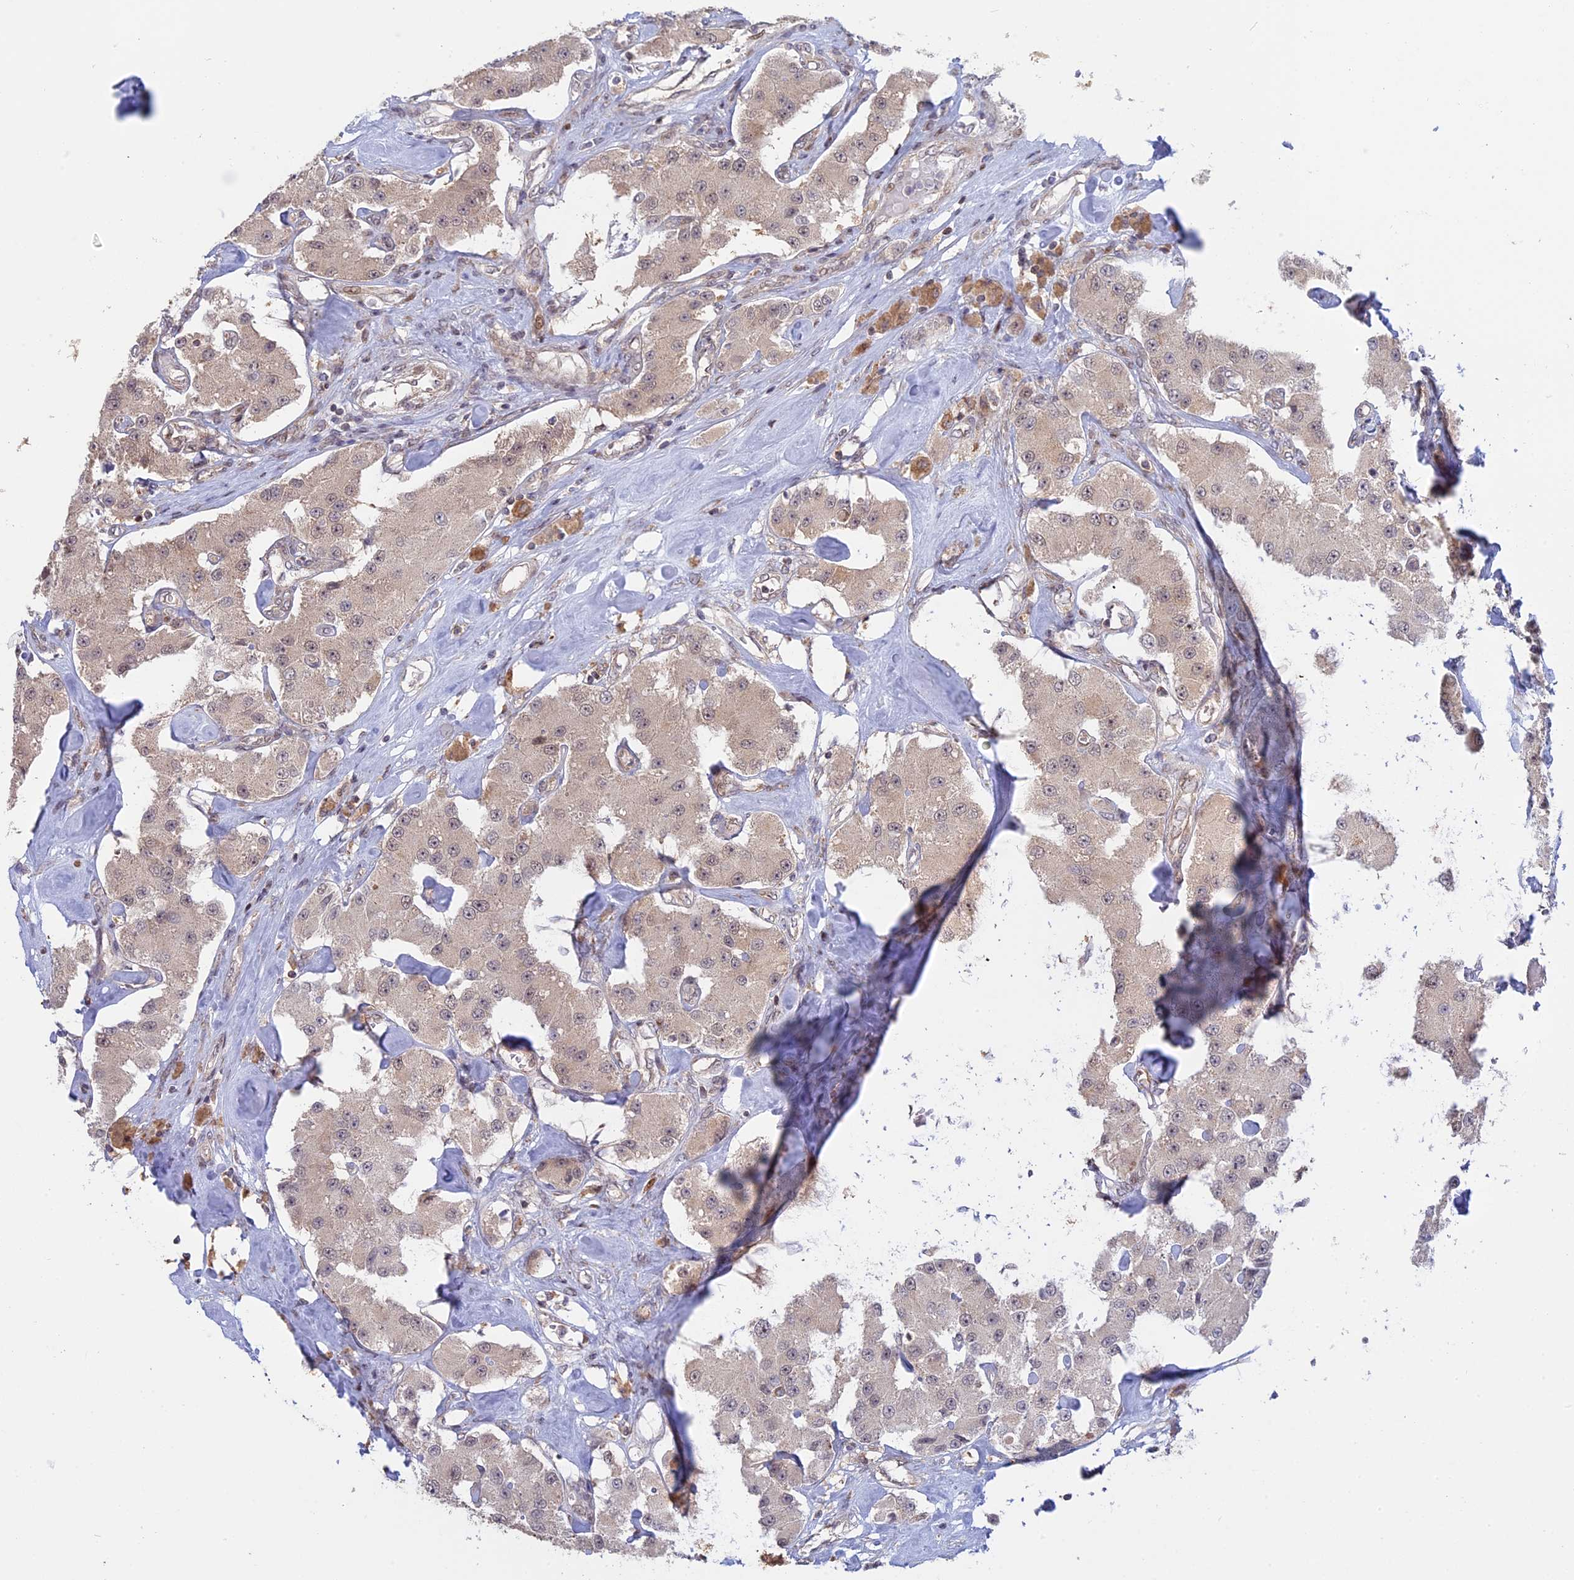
{"staining": {"intensity": "weak", "quantity": "25%-75%", "location": "nuclear"}, "tissue": "carcinoid", "cell_type": "Tumor cells", "image_type": "cancer", "snomed": [{"axis": "morphology", "description": "Carcinoid, malignant, NOS"}, {"axis": "topography", "description": "Pancreas"}], "caption": "Brown immunohistochemical staining in human carcinoid (malignant) shows weak nuclear staining in approximately 25%-75% of tumor cells.", "gene": "GSKIP", "patient": {"sex": "male", "age": 41}}